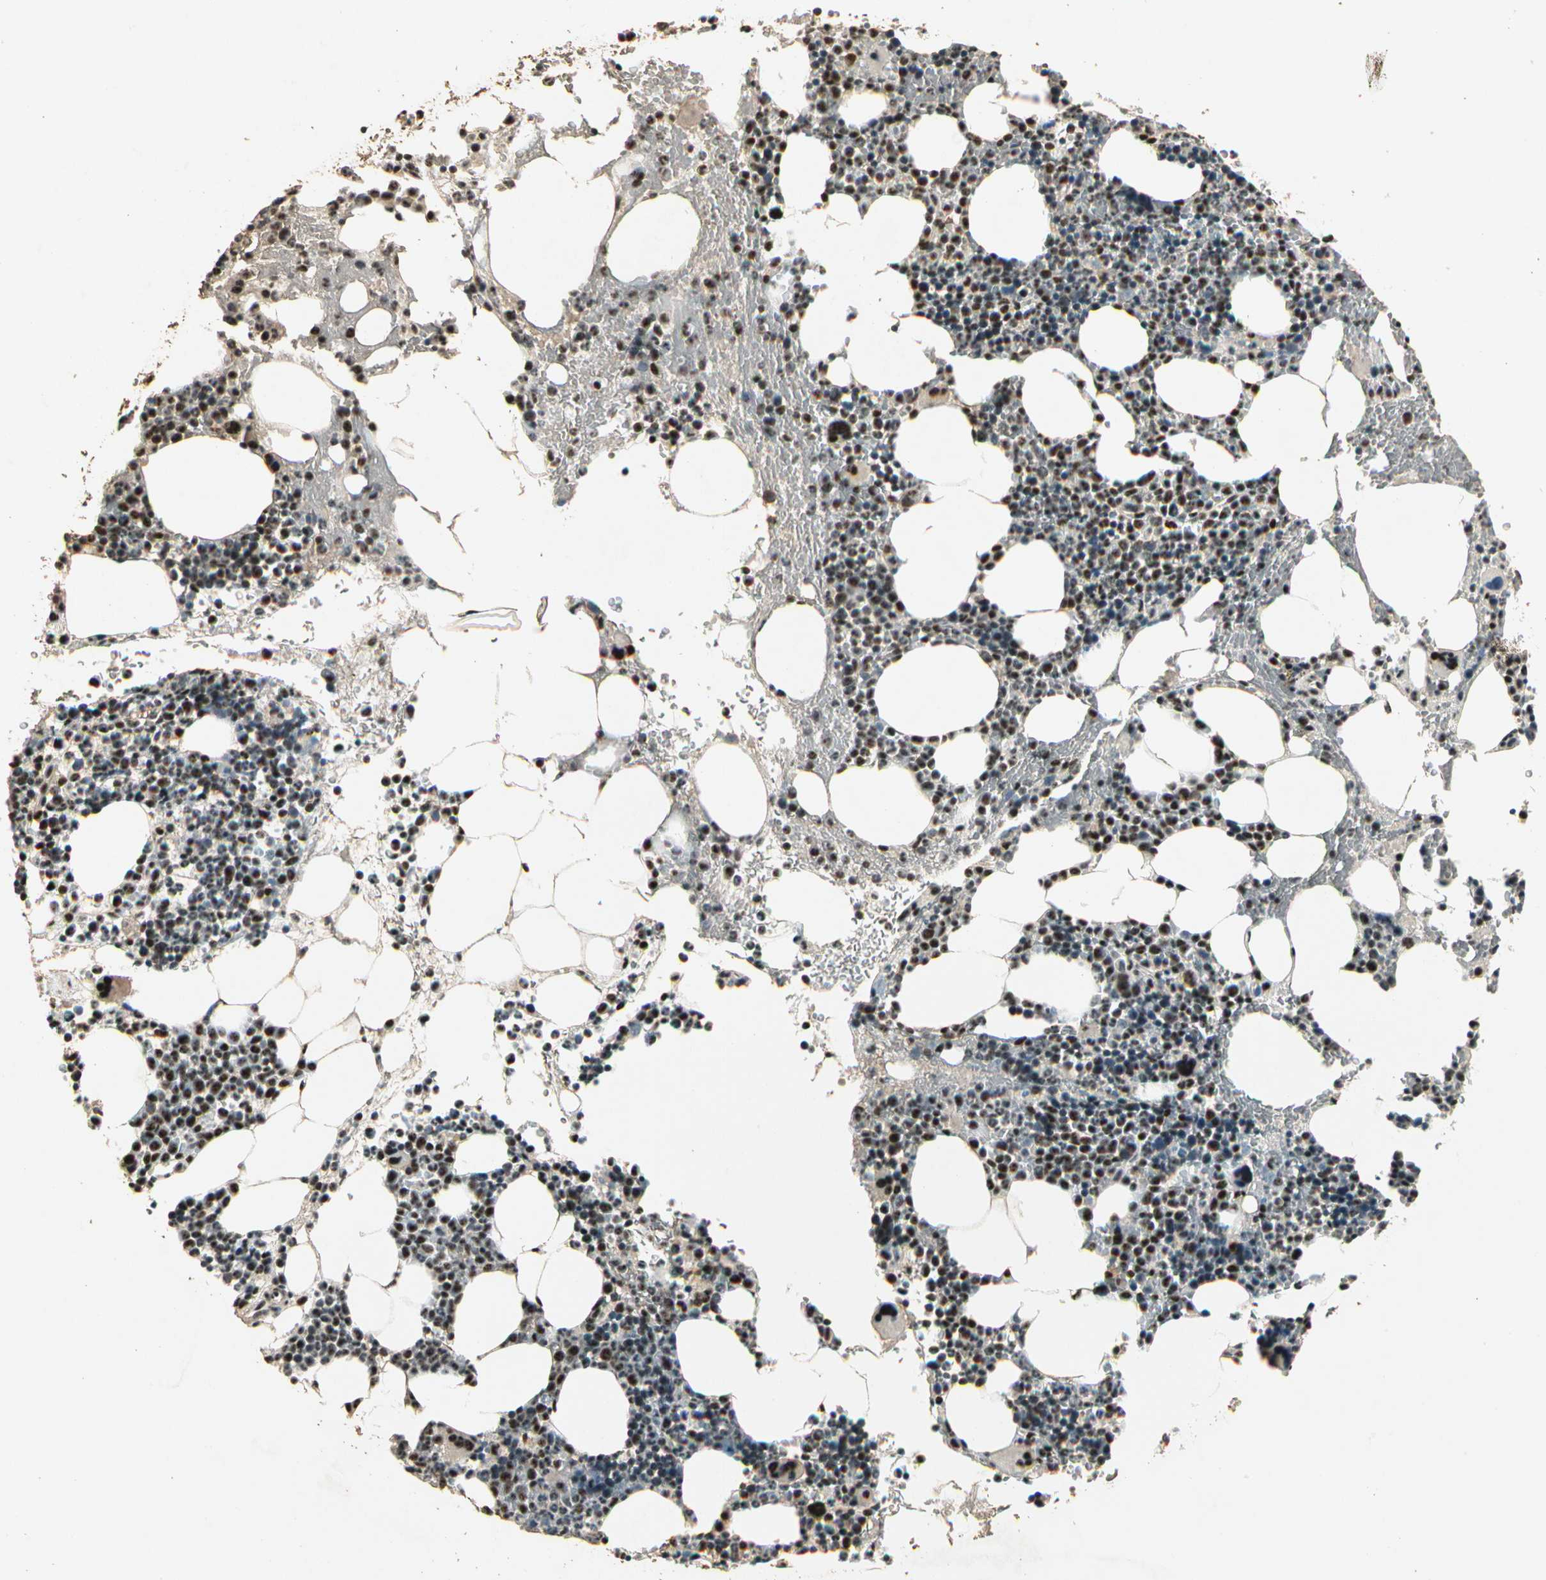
{"staining": {"intensity": "strong", "quantity": ">75%", "location": "nuclear"}, "tissue": "bone marrow", "cell_type": "Hematopoietic cells", "image_type": "normal", "snomed": [{"axis": "morphology", "description": "Normal tissue, NOS"}, {"axis": "topography", "description": "Bone marrow"}], "caption": "Brown immunohistochemical staining in benign bone marrow exhibits strong nuclear positivity in approximately >75% of hematopoietic cells. (Brightfield microscopy of DAB IHC at high magnification).", "gene": "RBM25", "patient": {"sex": "male", "age": 82}}